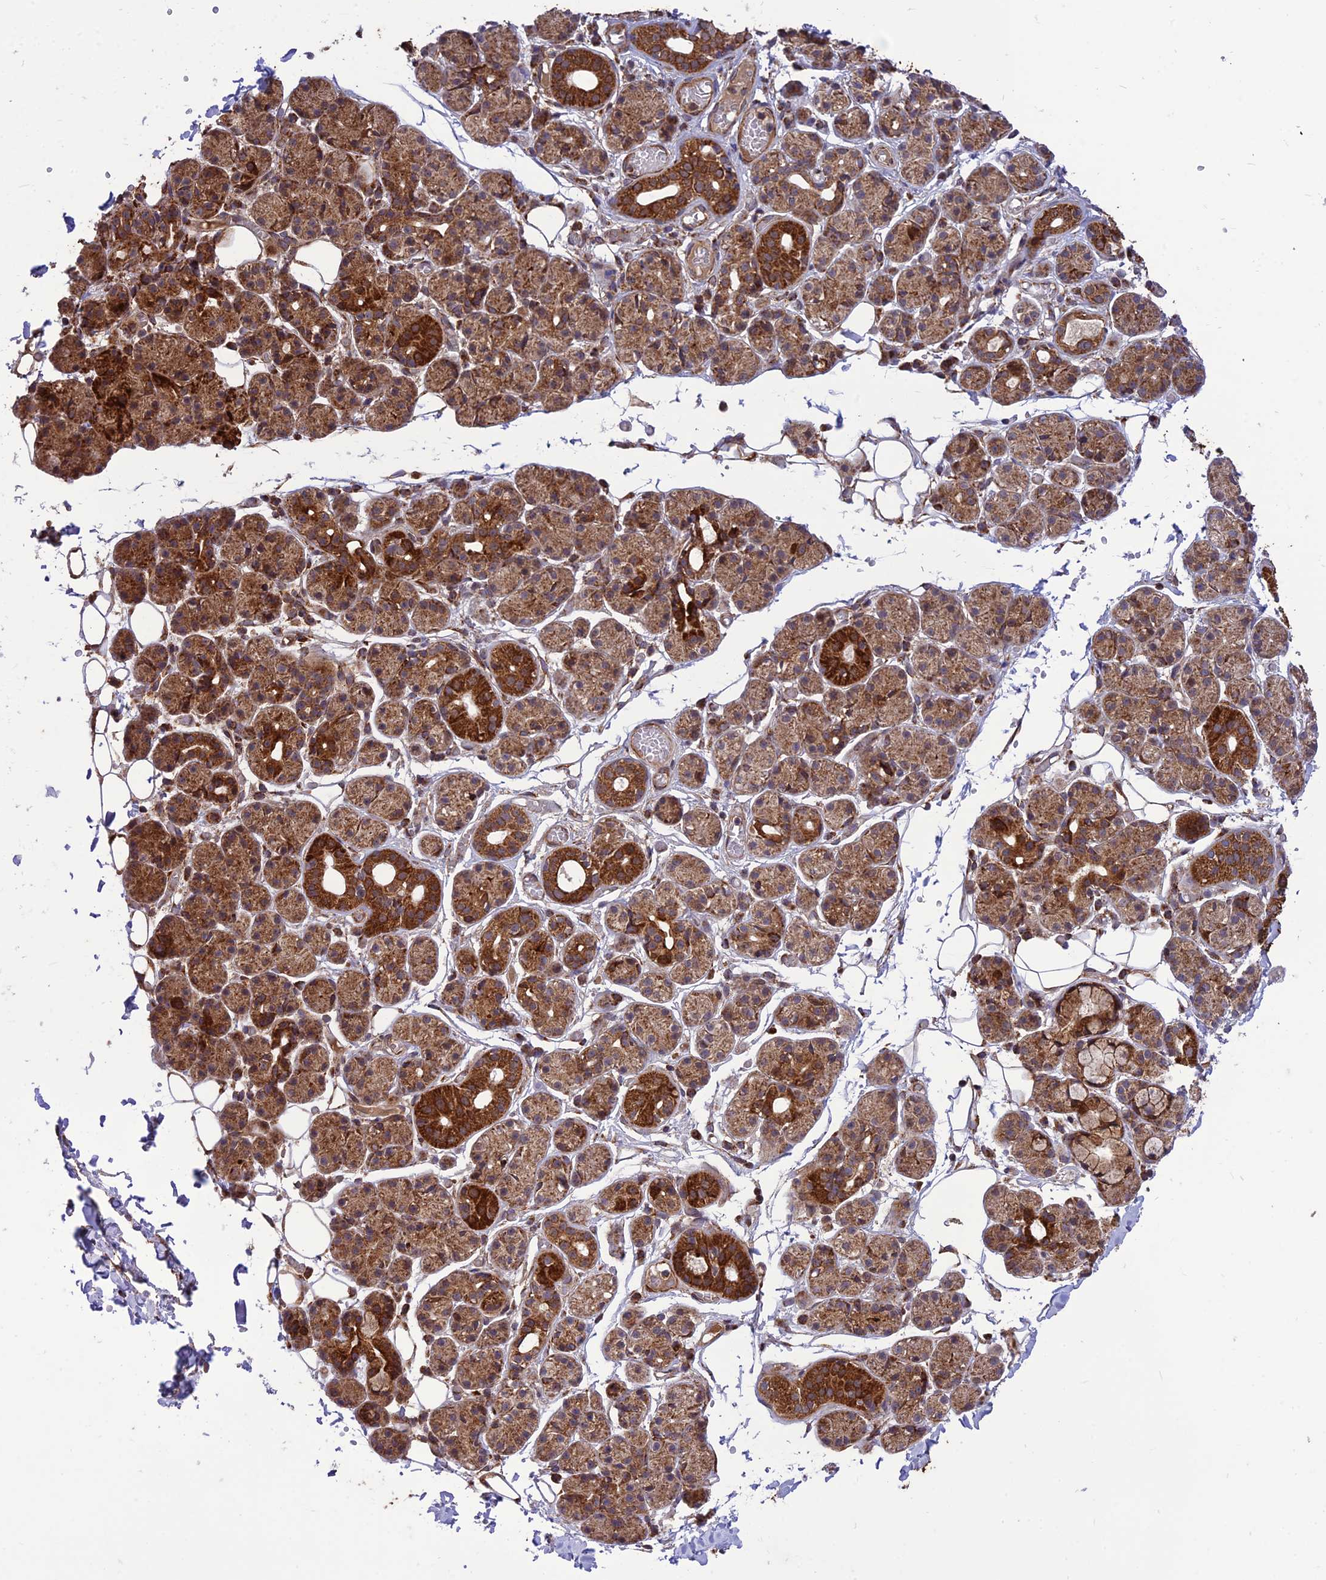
{"staining": {"intensity": "strong", "quantity": "25%-75%", "location": "cytoplasmic/membranous,nuclear"}, "tissue": "salivary gland", "cell_type": "Glandular cells", "image_type": "normal", "snomed": [{"axis": "morphology", "description": "Normal tissue, NOS"}, {"axis": "topography", "description": "Salivary gland"}], "caption": "Strong cytoplasmic/membranous,nuclear positivity is appreciated in about 25%-75% of glandular cells in normal salivary gland.", "gene": "CRTAP", "patient": {"sex": "male", "age": 63}}